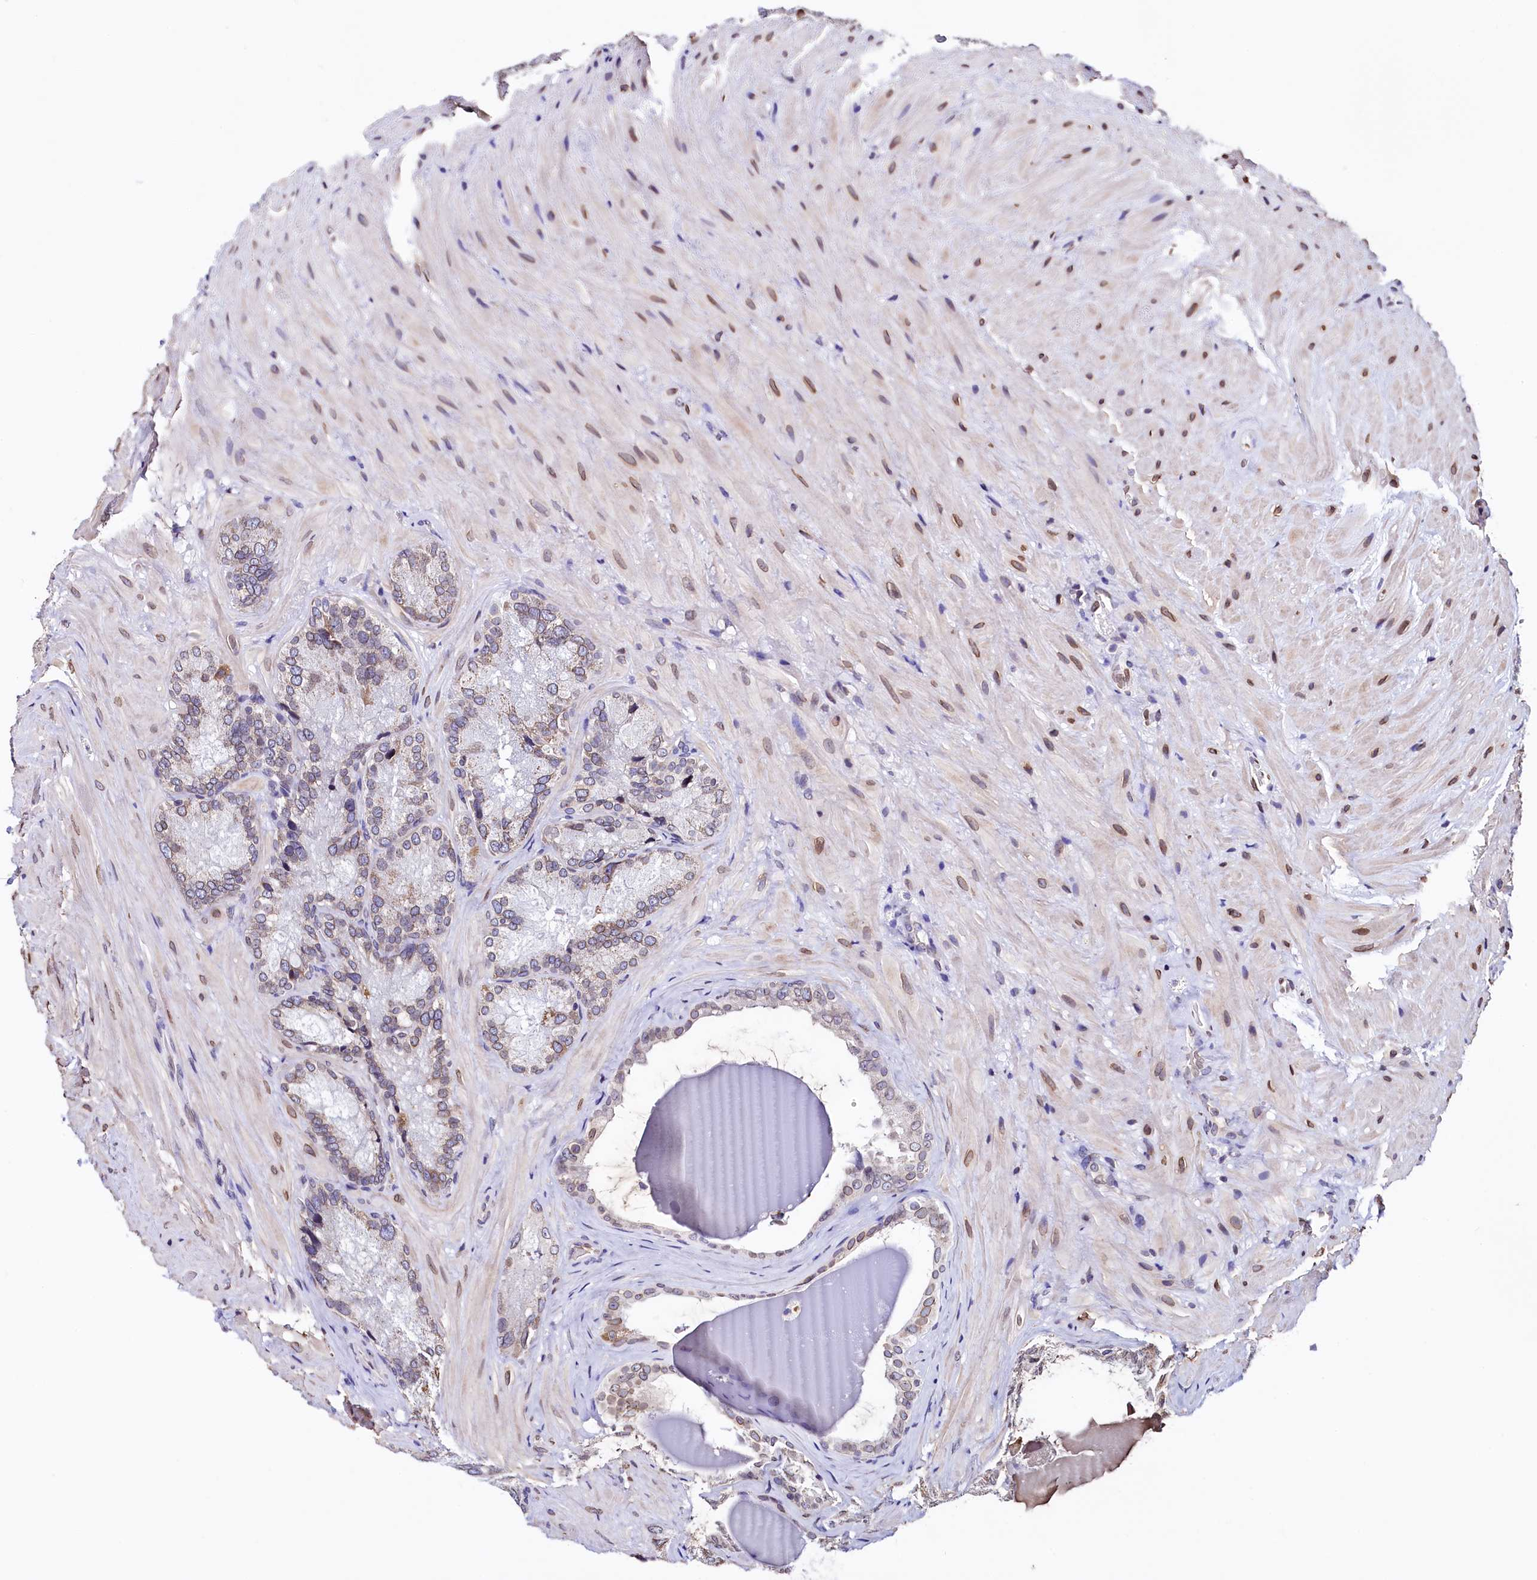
{"staining": {"intensity": "weak", "quantity": "25%-75%", "location": "cytoplasmic/membranous,nuclear"}, "tissue": "seminal vesicle", "cell_type": "Glandular cells", "image_type": "normal", "snomed": [{"axis": "morphology", "description": "Normal tissue, NOS"}, {"axis": "topography", "description": "Seminal veicle"}], "caption": "Immunohistochemical staining of unremarkable human seminal vesicle exhibits low levels of weak cytoplasmic/membranous,nuclear positivity in about 25%-75% of glandular cells. (DAB (3,3'-diaminobenzidine) IHC, brown staining for protein, blue staining for nuclei).", "gene": "HAND1", "patient": {"sex": "male", "age": 62}}